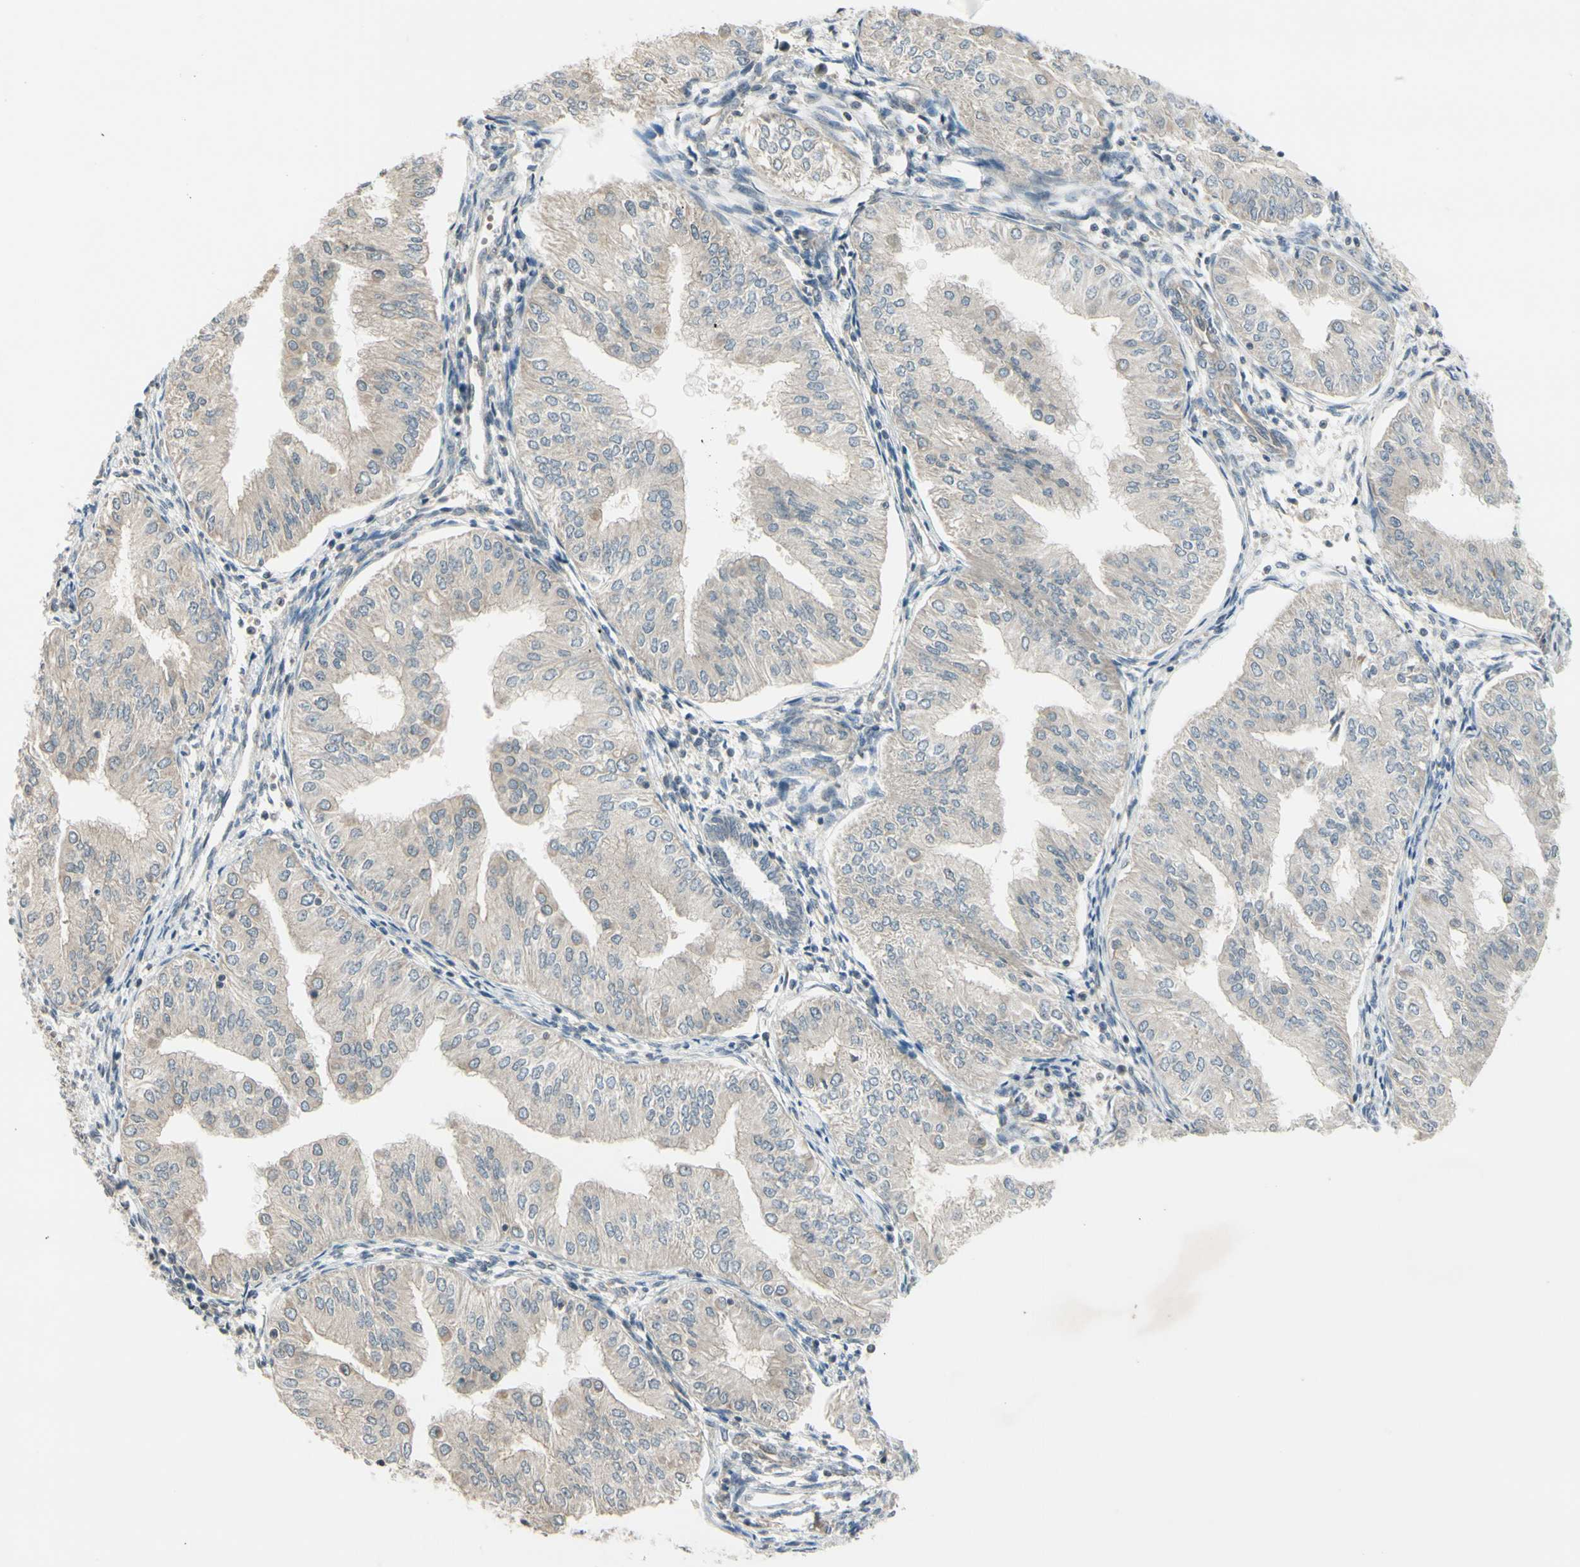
{"staining": {"intensity": "weak", "quantity": ">75%", "location": "cytoplasmic/membranous"}, "tissue": "endometrial cancer", "cell_type": "Tumor cells", "image_type": "cancer", "snomed": [{"axis": "morphology", "description": "Adenocarcinoma, NOS"}, {"axis": "topography", "description": "Endometrium"}], "caption": "This micrograph shows immunohistochemistry (IHC) staining of endometrial adenocarcinoma, with low weak cytoplasmic/membranous expression in approximately >75% of tumor cells.", "gene": "FGF10", "patient": {"sex": "female", "age": 53}}